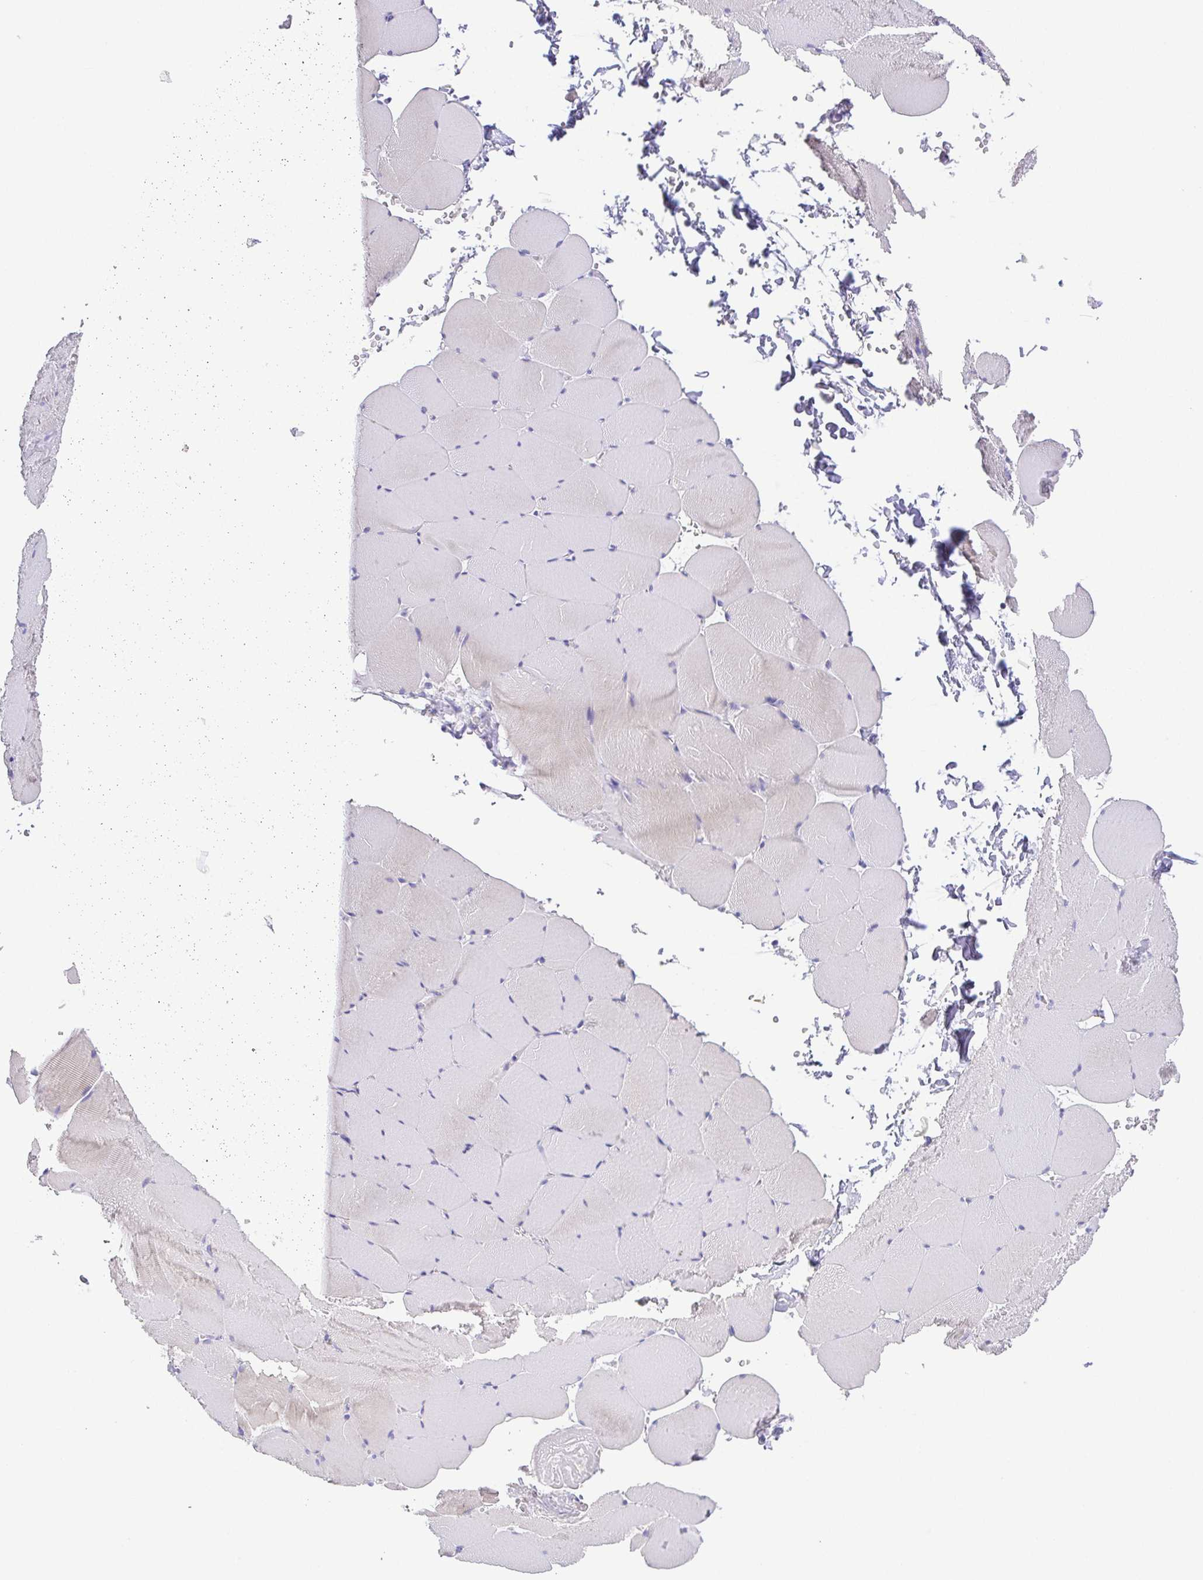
{"staining": {"intensity": "negative", "quantity": "none", "location": "none"}, "tissue": "skeletal muscle", "cell_type": "Myocytes", "image_type": "normal", "snomed": [{"axis": "morphology", "description": "Normal tissue, NOS"}, {"axis": "topography", "description": "Skeletal muscle"}, {"axis": "topography", "description": "Head-Neck"}], "caption": "Immunohistochemical staining of benign skeletal muscle displays no significant positivity in myocytes.", "gene": "PKDREJ", "patient": {"sex": "male", "age": 66}}